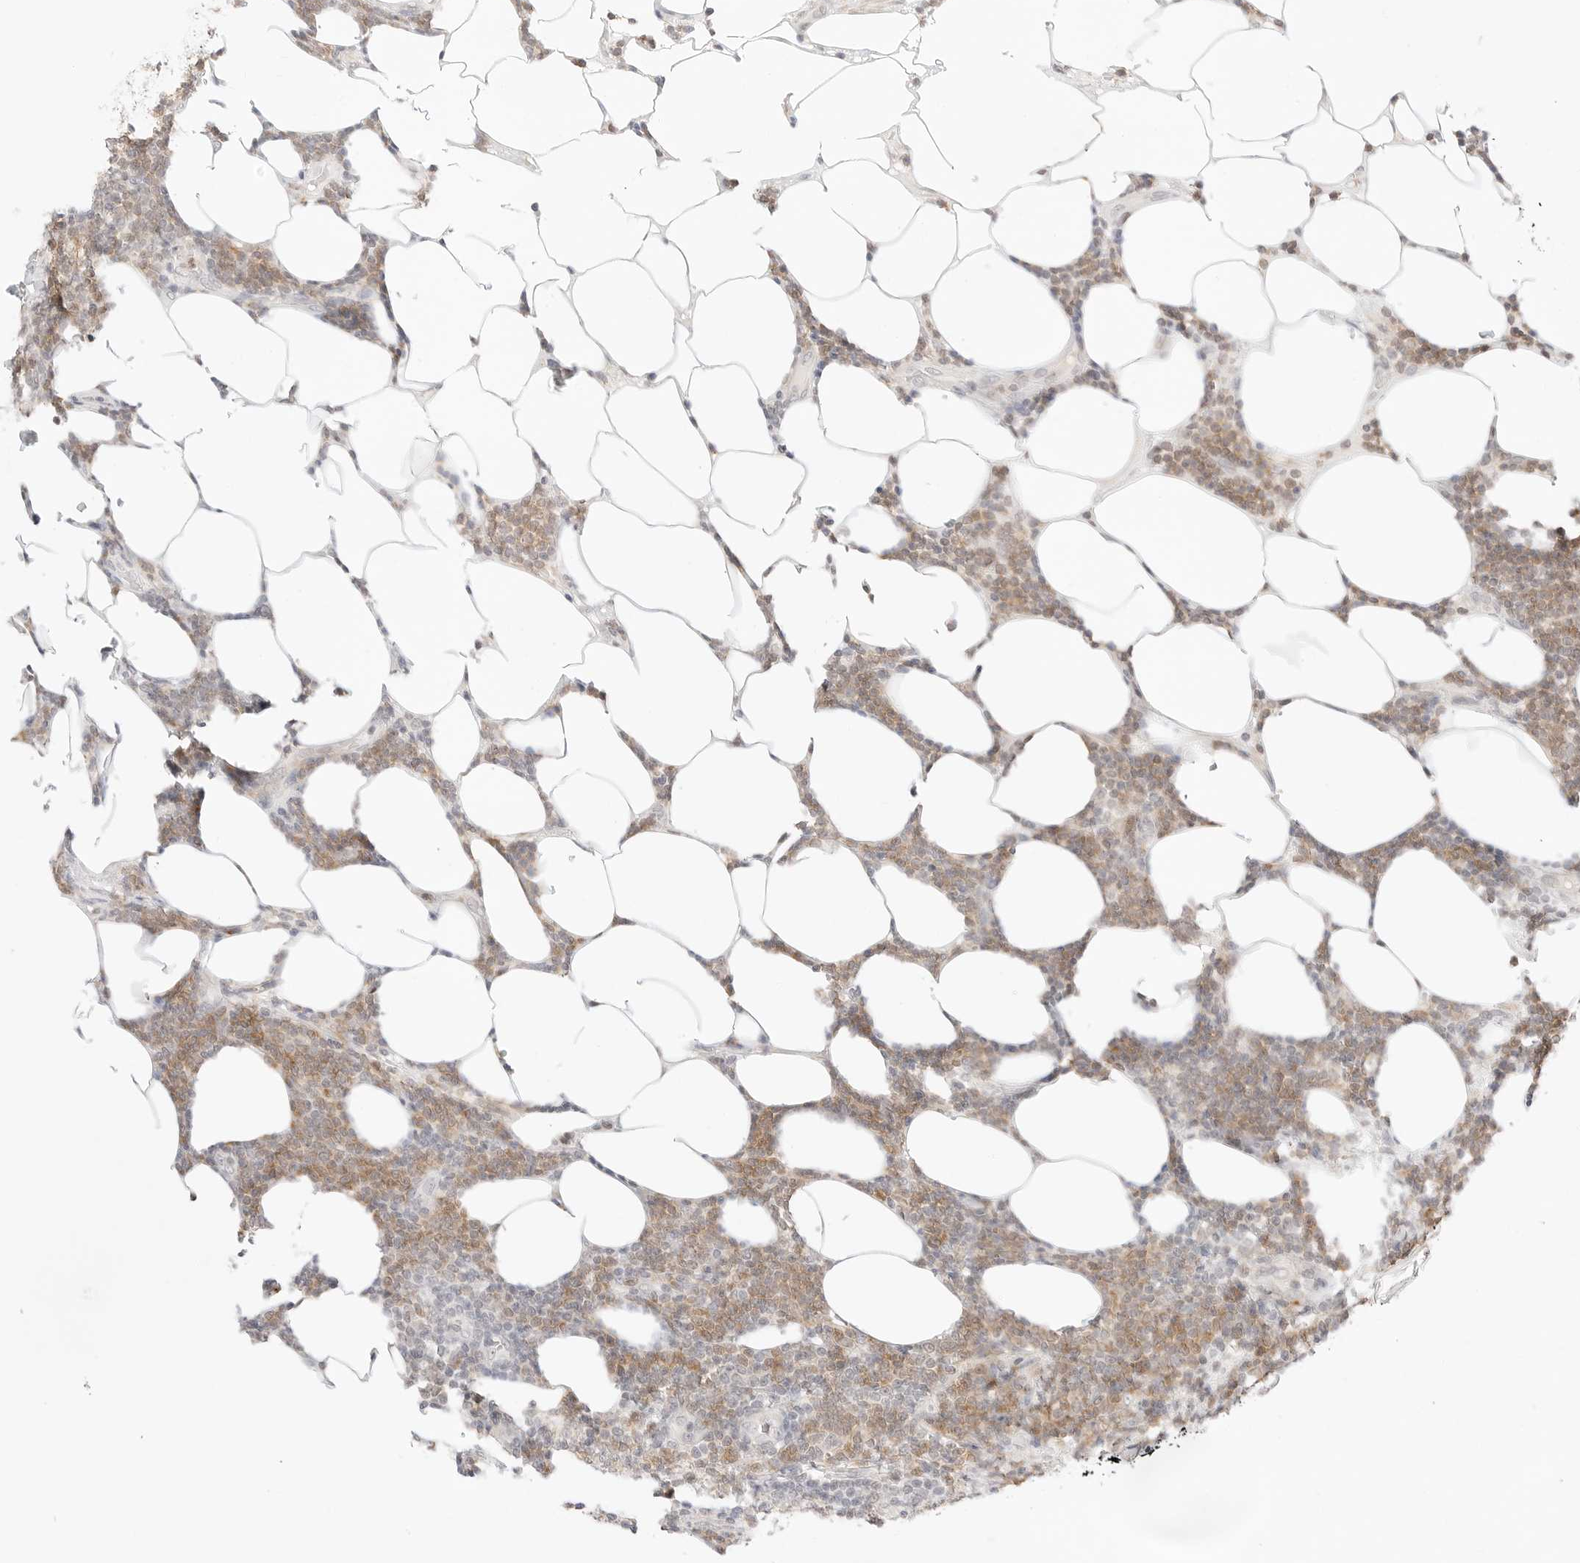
{"staining": {"intensity": "moderate", "quantity": ">75%", "location": "cytoplasmic/membranous"}, "tissue": "lymphoma", "cell_type": "Tumor cells", "image_type": "cancer", "snomed": [{"axis": "morphology", "description": "Malignant lymphoma, non-Hodgkin's type, Low grade"}, {"axis": "topography", "description": "Lymph node"}], "caption": "Tumor cells show moderate cytoplasmic/membranous staining in about >75% of cells in low-grade malignant lymphoma, non-Hodgkin's type.", "gene": "GNAS", "patient": {"sex": "male", "age": 66}}